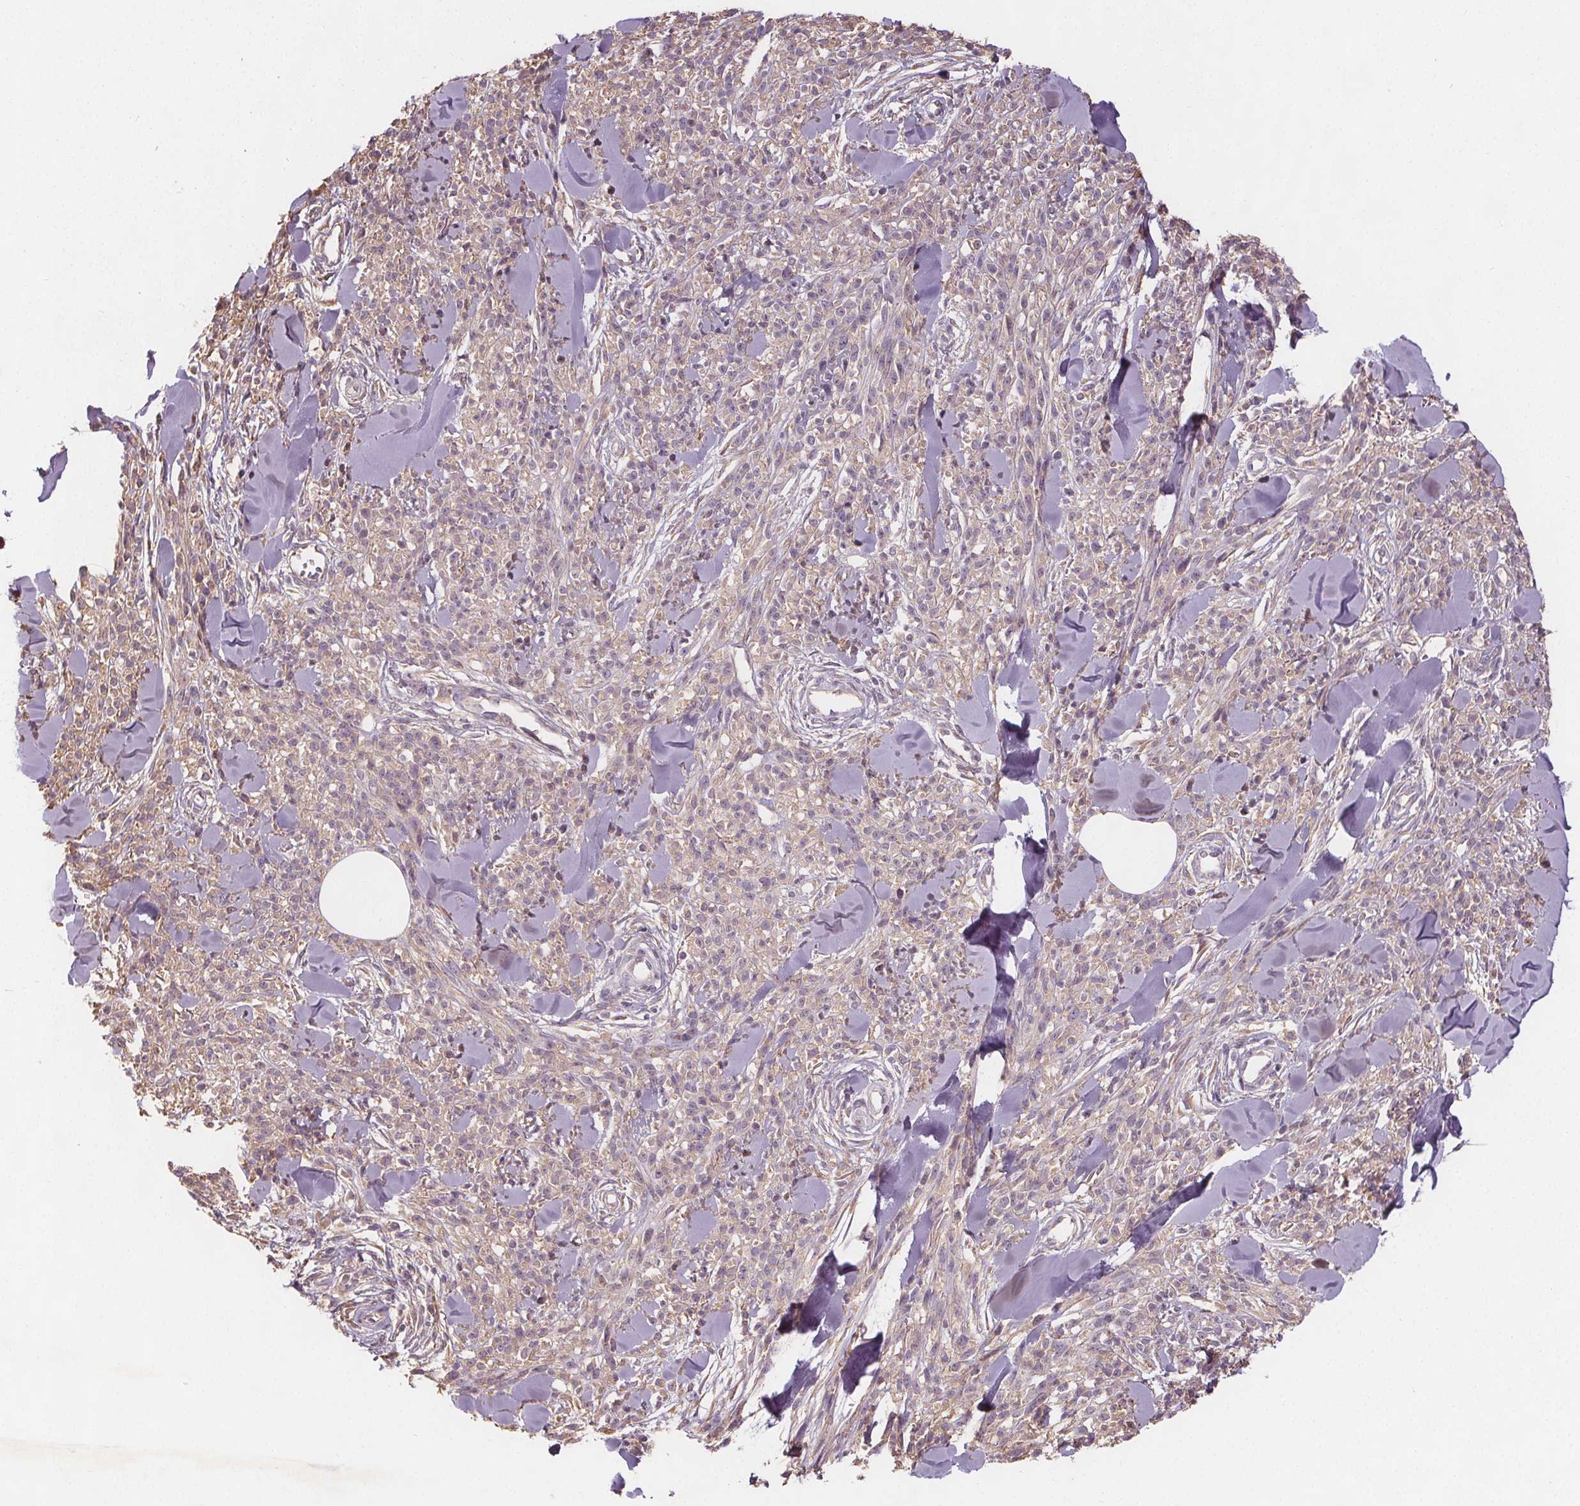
{"staining": {"intensity": "negative", "quantity": "none", "location": "none"}, "tissue": "melanoma", "cell_type": "Tumor cells", "image_type": "cancer", "snomed": [{"axis": "morphology", "description": "Malignant melanoma, NOS"}, {"axis": "topography", "description": "Skin"}, {"axis": "topography", "description": "Skin of trunk"}], "caption": "The immunohistochemistry (IHC) image has no significant positivity in tumor cells of melanoma tissue. Brightfield microscopy of immunohistochemistry stained with DAB (brown) and hematoxylin (blue), captured at high magnification.", "gene": "TMEM80", "patient": {"sex": "male", "age": 74}}